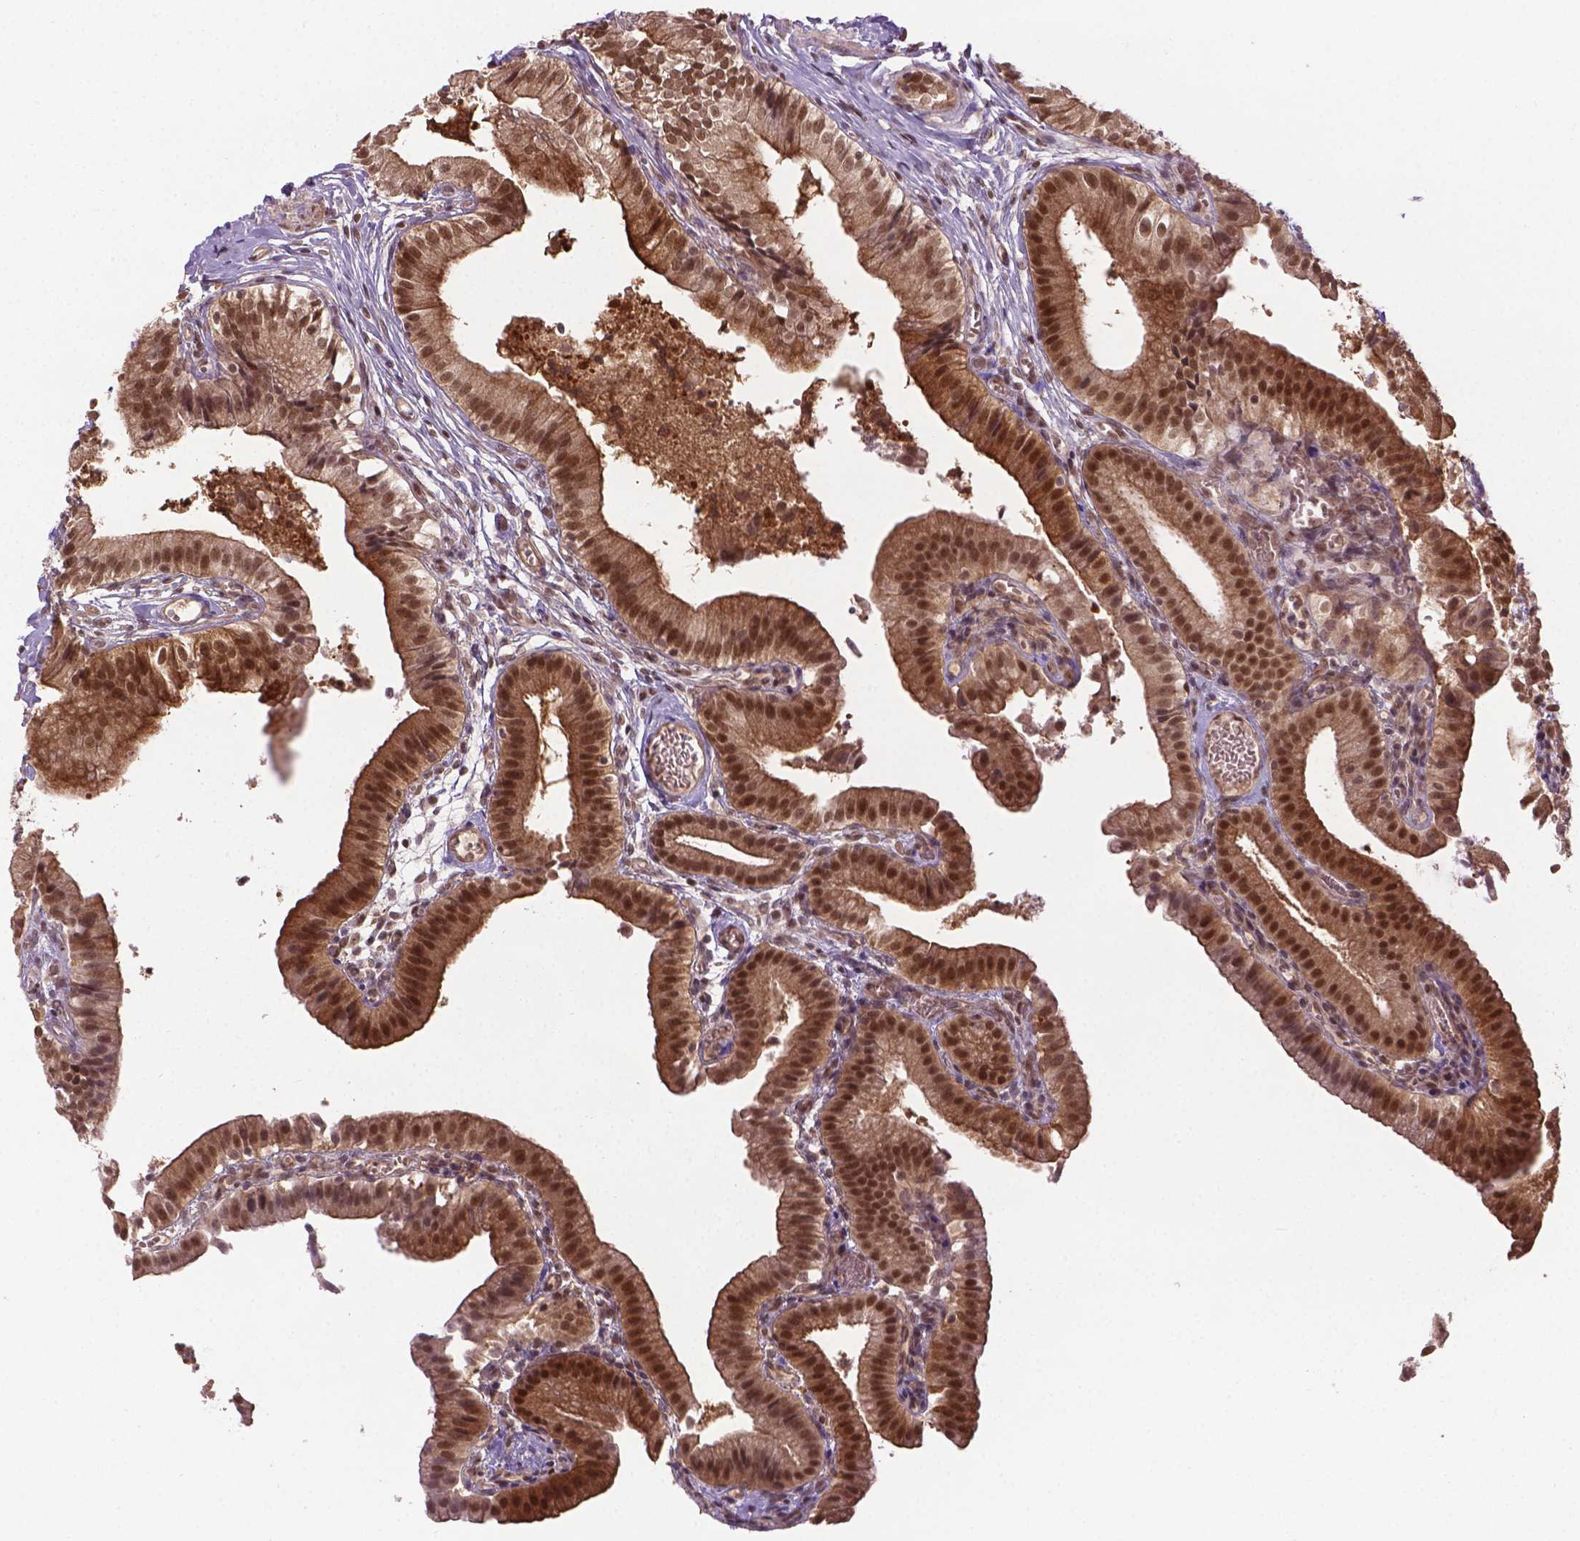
{"staining": {"intensity": "strong", "quantity": ">75%", "location": "cytoplasmic/membranous,nuclear"}, "tissue": "gallbladder", "cell_type": "Glandular cells", "image_type": "normal", "snomed": [{"axis": "morphology", "description": "Normal tissue, NOS"}, {"axis": "topography", "description": "Gallbladder"}], "caption": "Glandular cells demonstrate high levels of strong cytoplasmic/membranous,nuclear positivity in about >75% of cells in unremarkable gallbladder.", "gene": "ANKRD54", "patient": {"sex": "female", "age": 47}}